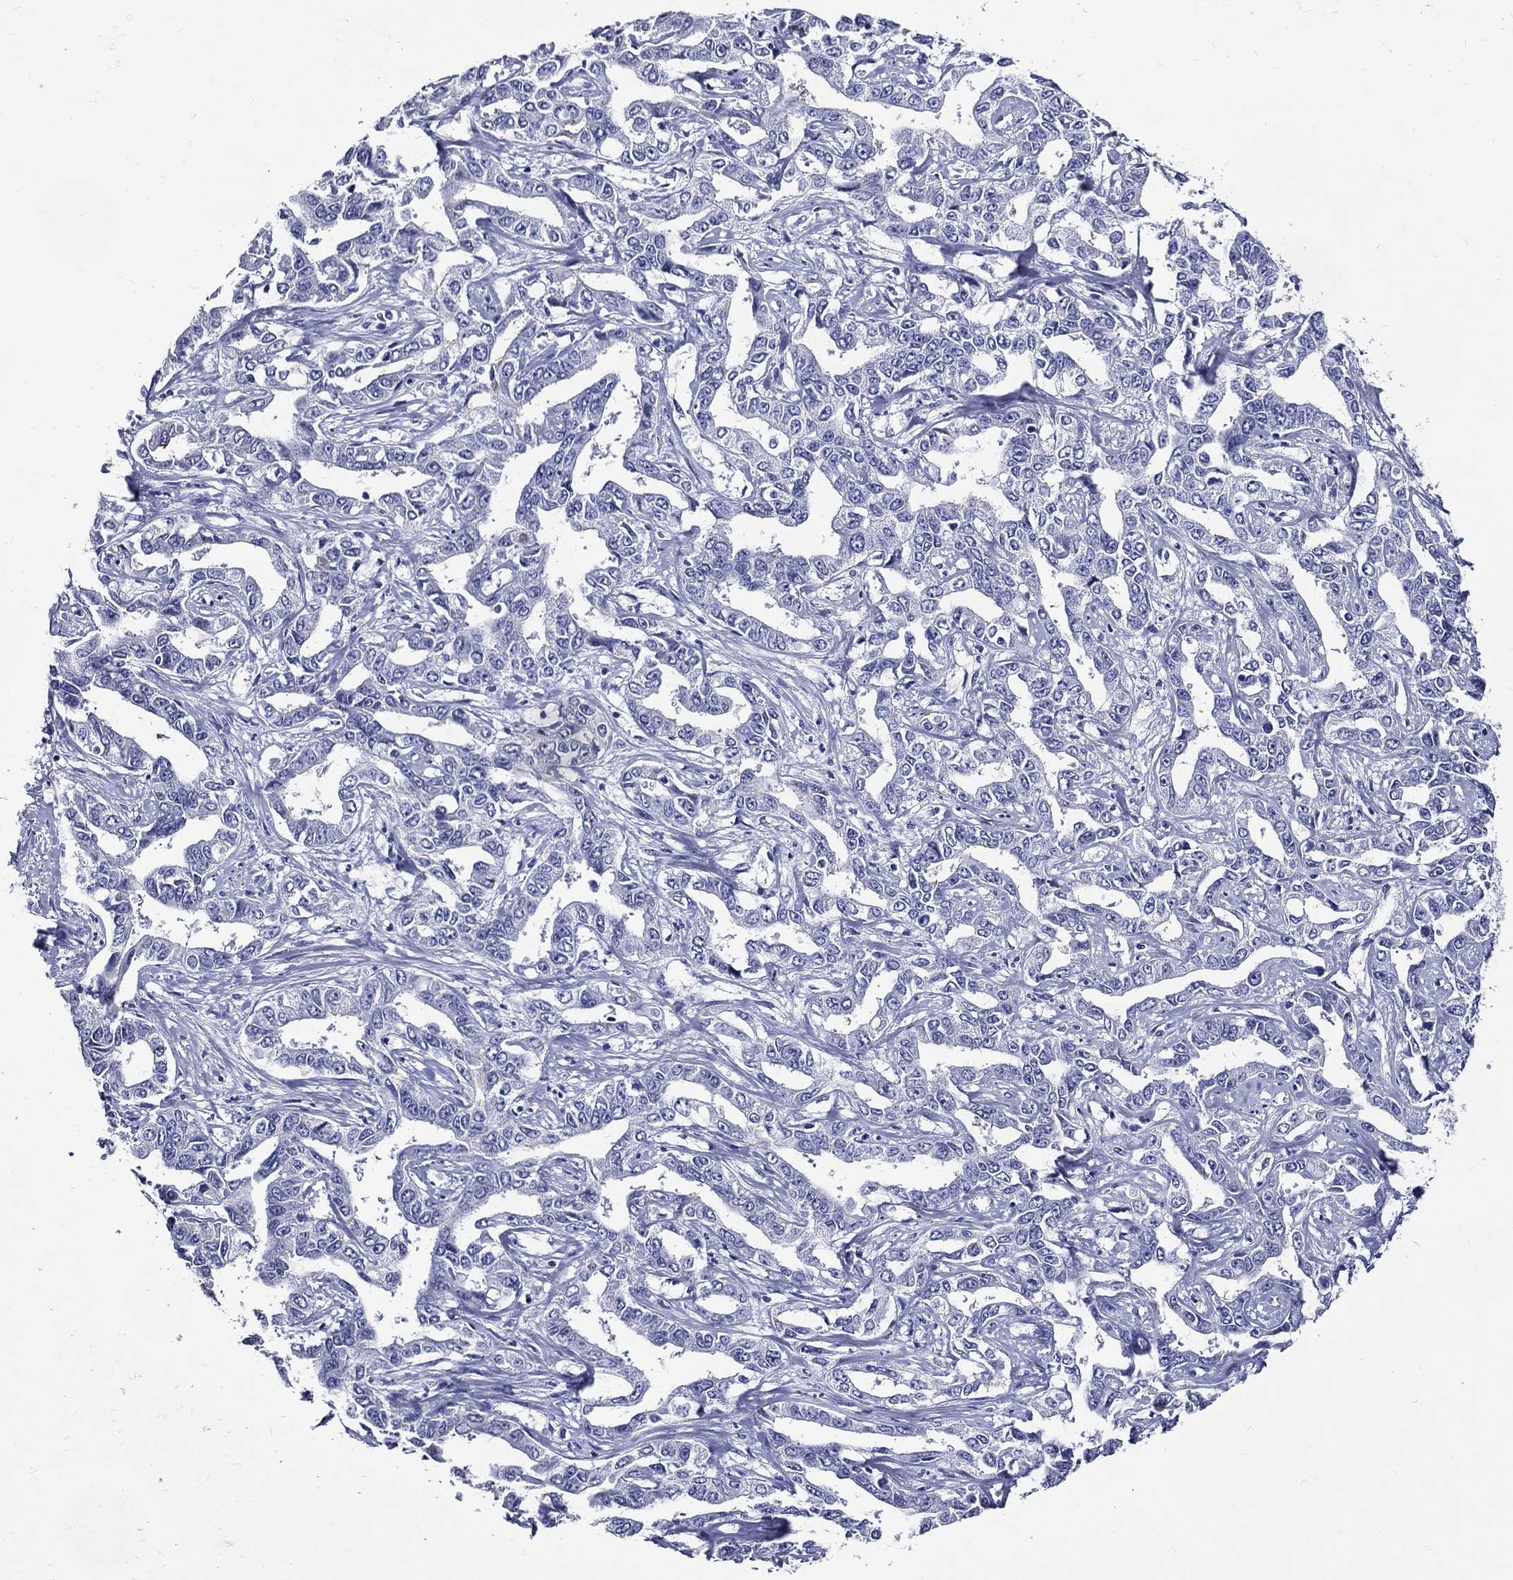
{"staining": {"intensity": "negative", "quantity": "none", "location": "none"}, "tissue": "liver cancer", "cell_type": "Tumor cells", "image_type": "cancer", "snomed": [{"axis": "morphology", "description": "Cholangiocarcinoma"}, {"axis": "topography", "description": "Liver"}], "caption": "Immunohistochemical staining of human cholangiocarcinoma (liver) shows no significant positivity in tumor cells.", "gene": "ACE2", "patient": {"sex": "male", "age": 59}}